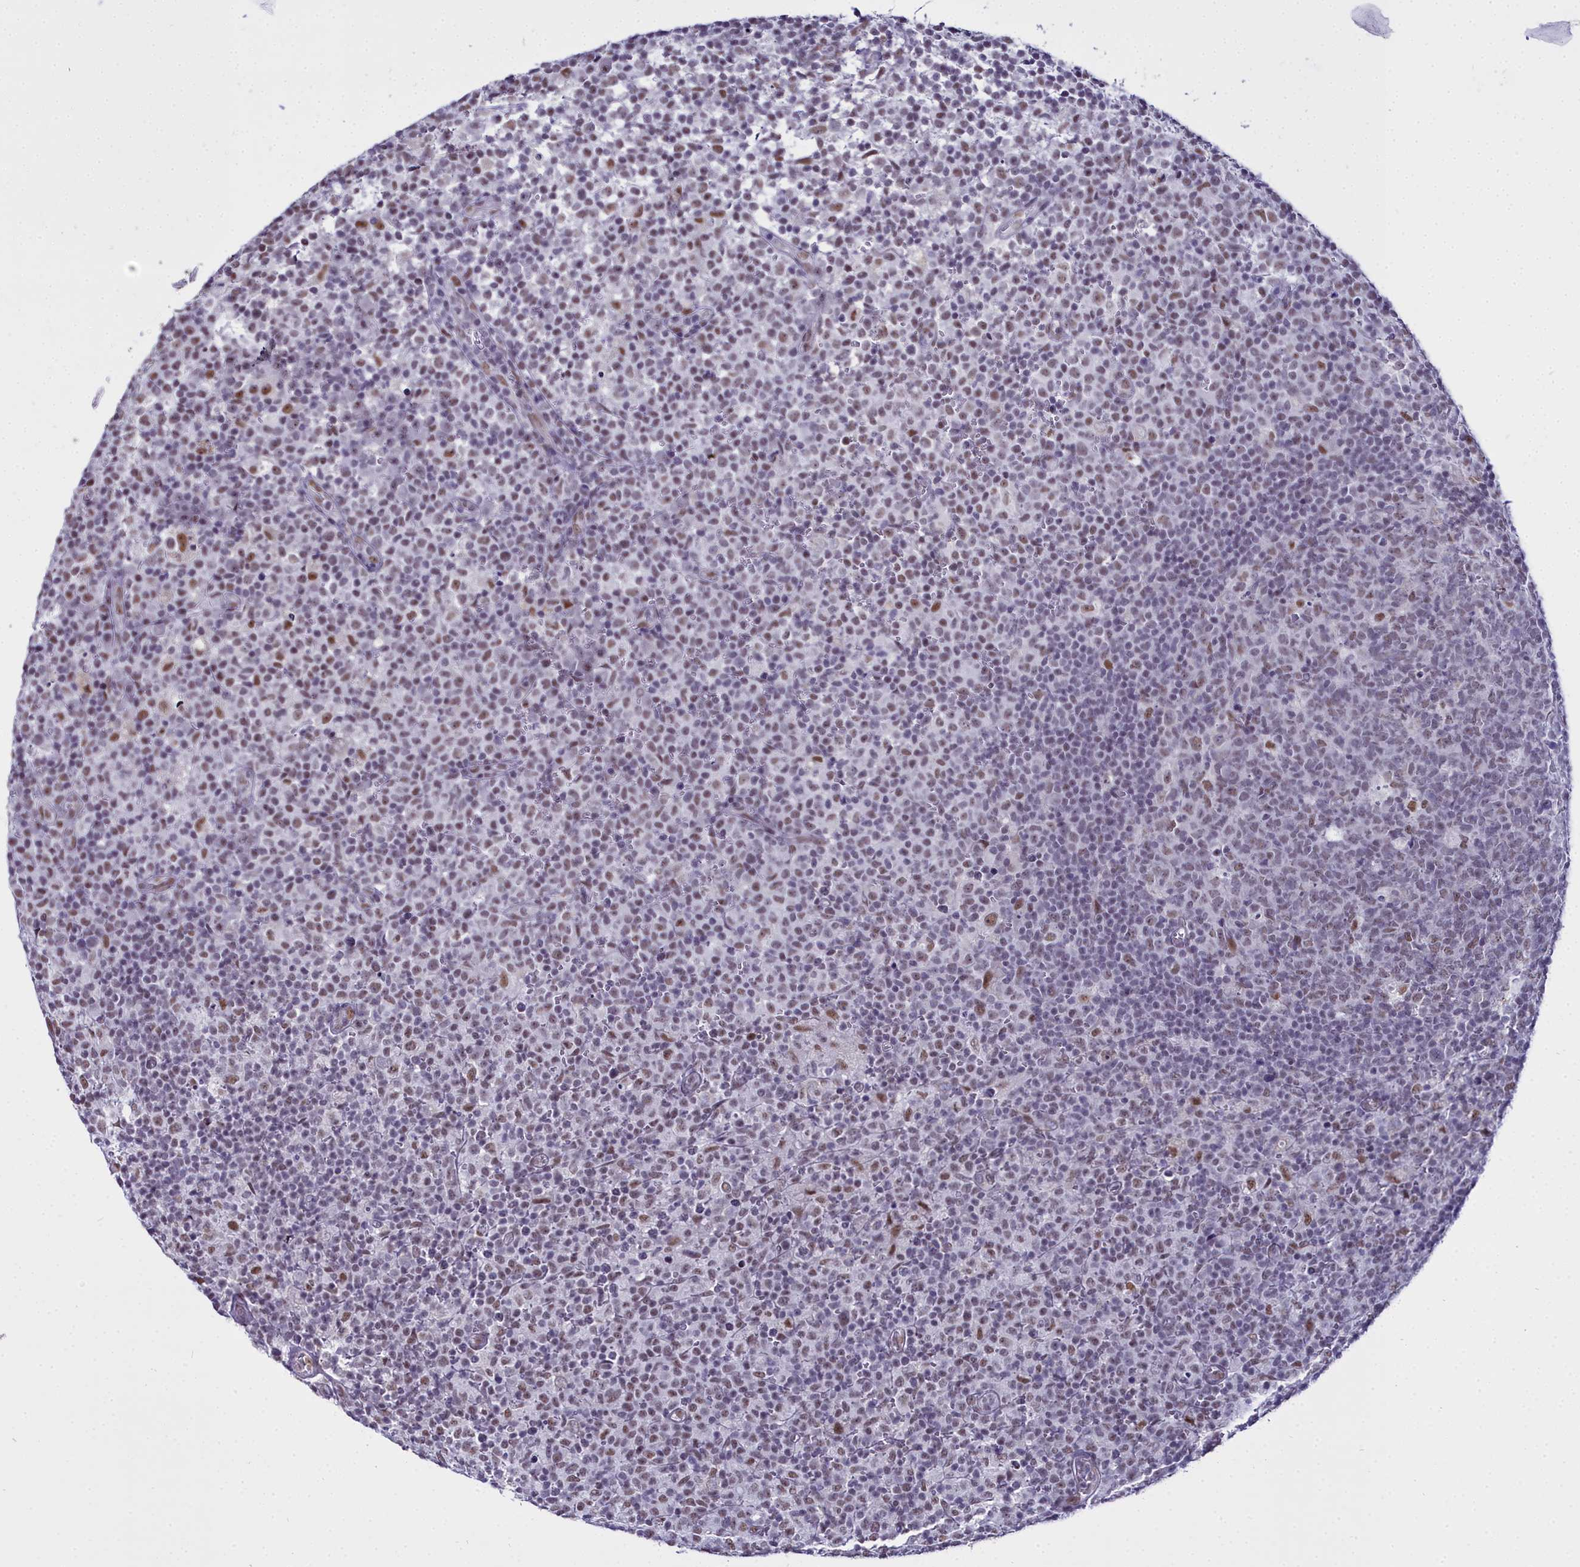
{"staining": {"intensity": "moderate", "quantity": "<25%", "location": "nuclear"}, "tissue": "lymph node", "cell_type": "Germinal center cells", "image_type": "normal", "snomed": [{"axis": "morphology", "description": "Normal tissue, NOS"}, {"axis": "morphology", "description": "Inflammation, NOS"}, {"axis": "topography", "description": "Lymph node"}], "caption": "IHC of benign lymph node exhibits low levels of moderate nuclear positivity in about <25% of germinal center cells.", "gene": "RBM12", "patient": {"sex": "male", "age": 55}}